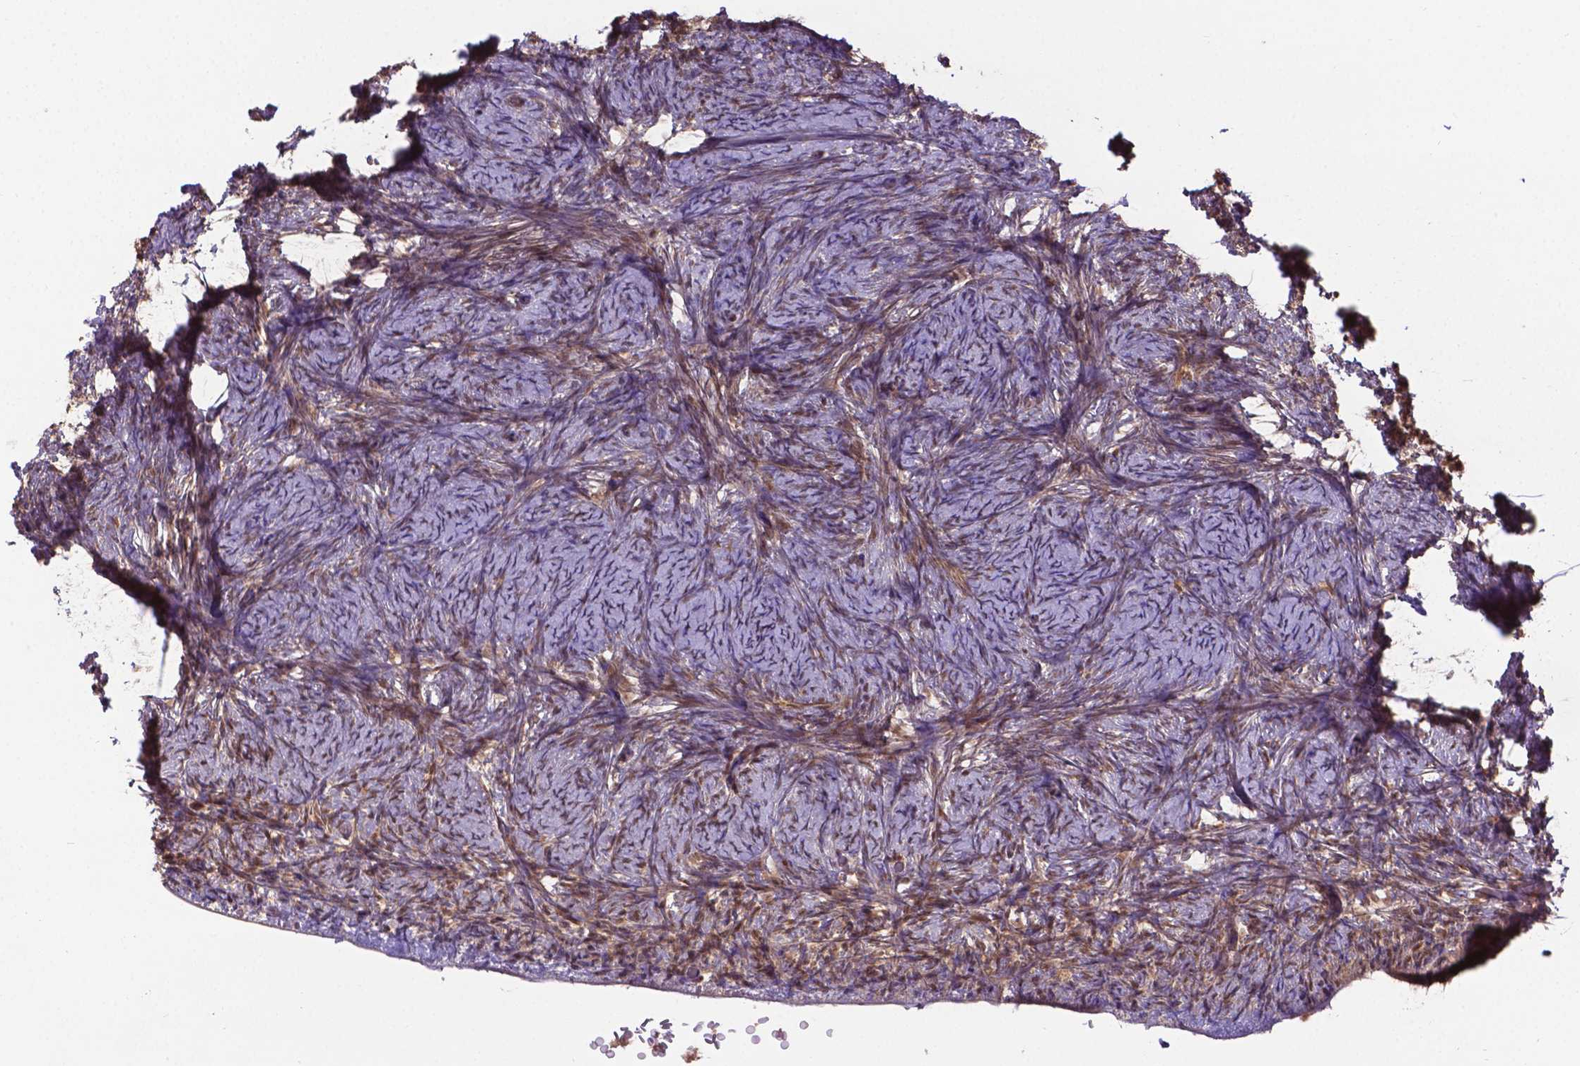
{"staining": {"intensity": "moderate", "quantity": ">75%", "location": "nuclear"}, "tissue": "ovary", "cell_type": "Follicle cells", "image_type": "normal", "snomed": [{"axis": "morphology", "description": "Normal tissue, NOS"}, {"axis": "topography", "description": "Ovary"}], "caption": "A medium amount of moderate nuclear expression is appreciated in about >75% of follicle cells in benign ovary. Nuclei are stained in blue.", "gene": "ANKRD54", "patient": {"sex": "female", "age": 34}}